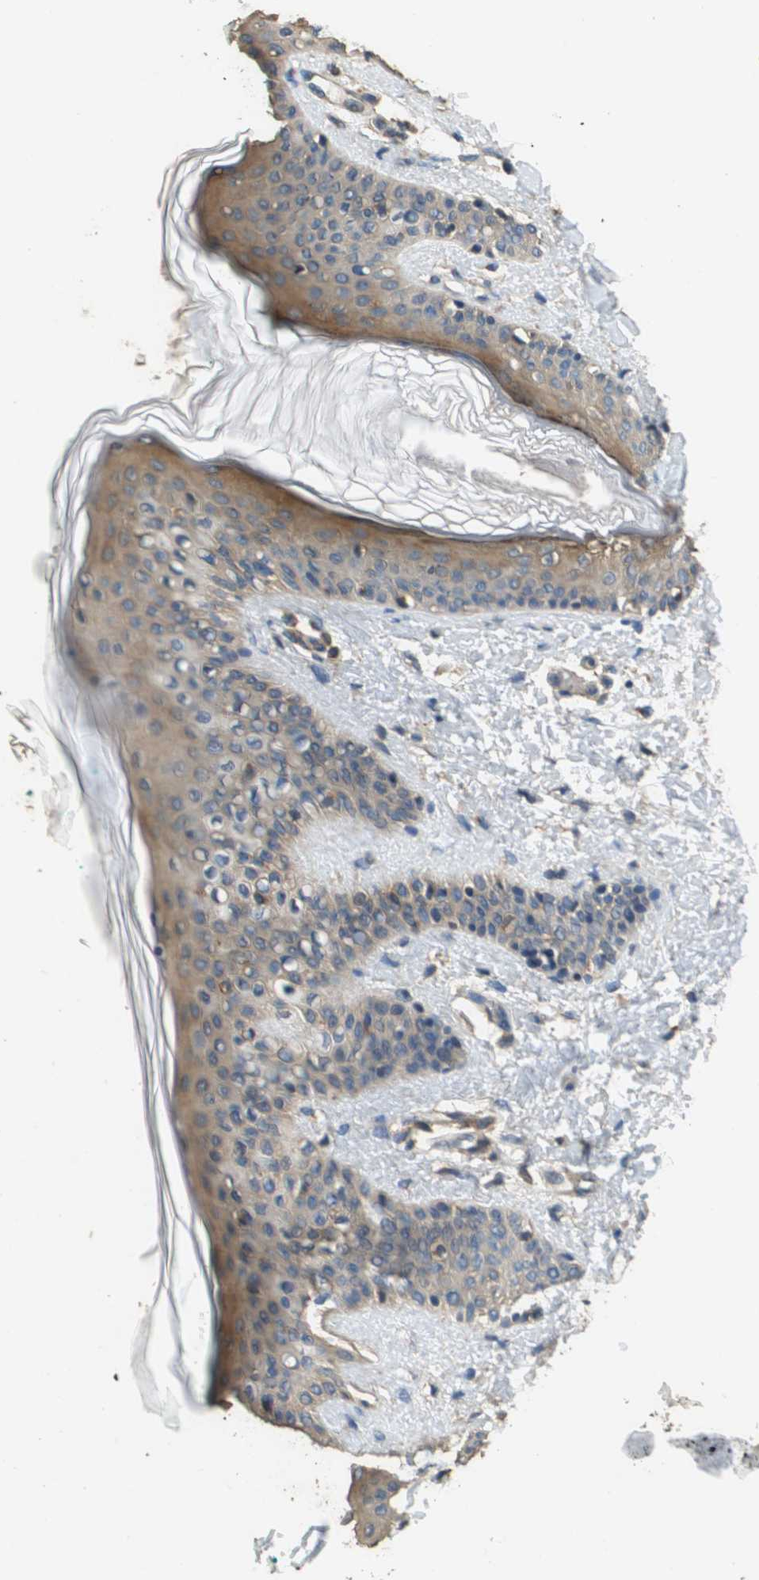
{"staining": {"intensity": "weak", "quantity": ">75%", "location": "cytoplasmic/membranous"}, "tissue": "skin", "cell_type": "Fibroblasts", "image_type": "normal", "snomed": [{"axis": "morphology", "description": "Normal tissue, NOS"}, {"axis": "topography", "description": "Skin"}], "caption": "This image displays IHC staining of benign skin, with low weak cytoplasmic/membranous staining in approximately >75% of fibroblasts.", "gene": "RAB6B", "patient": {"sex": "male", "age": 16}}